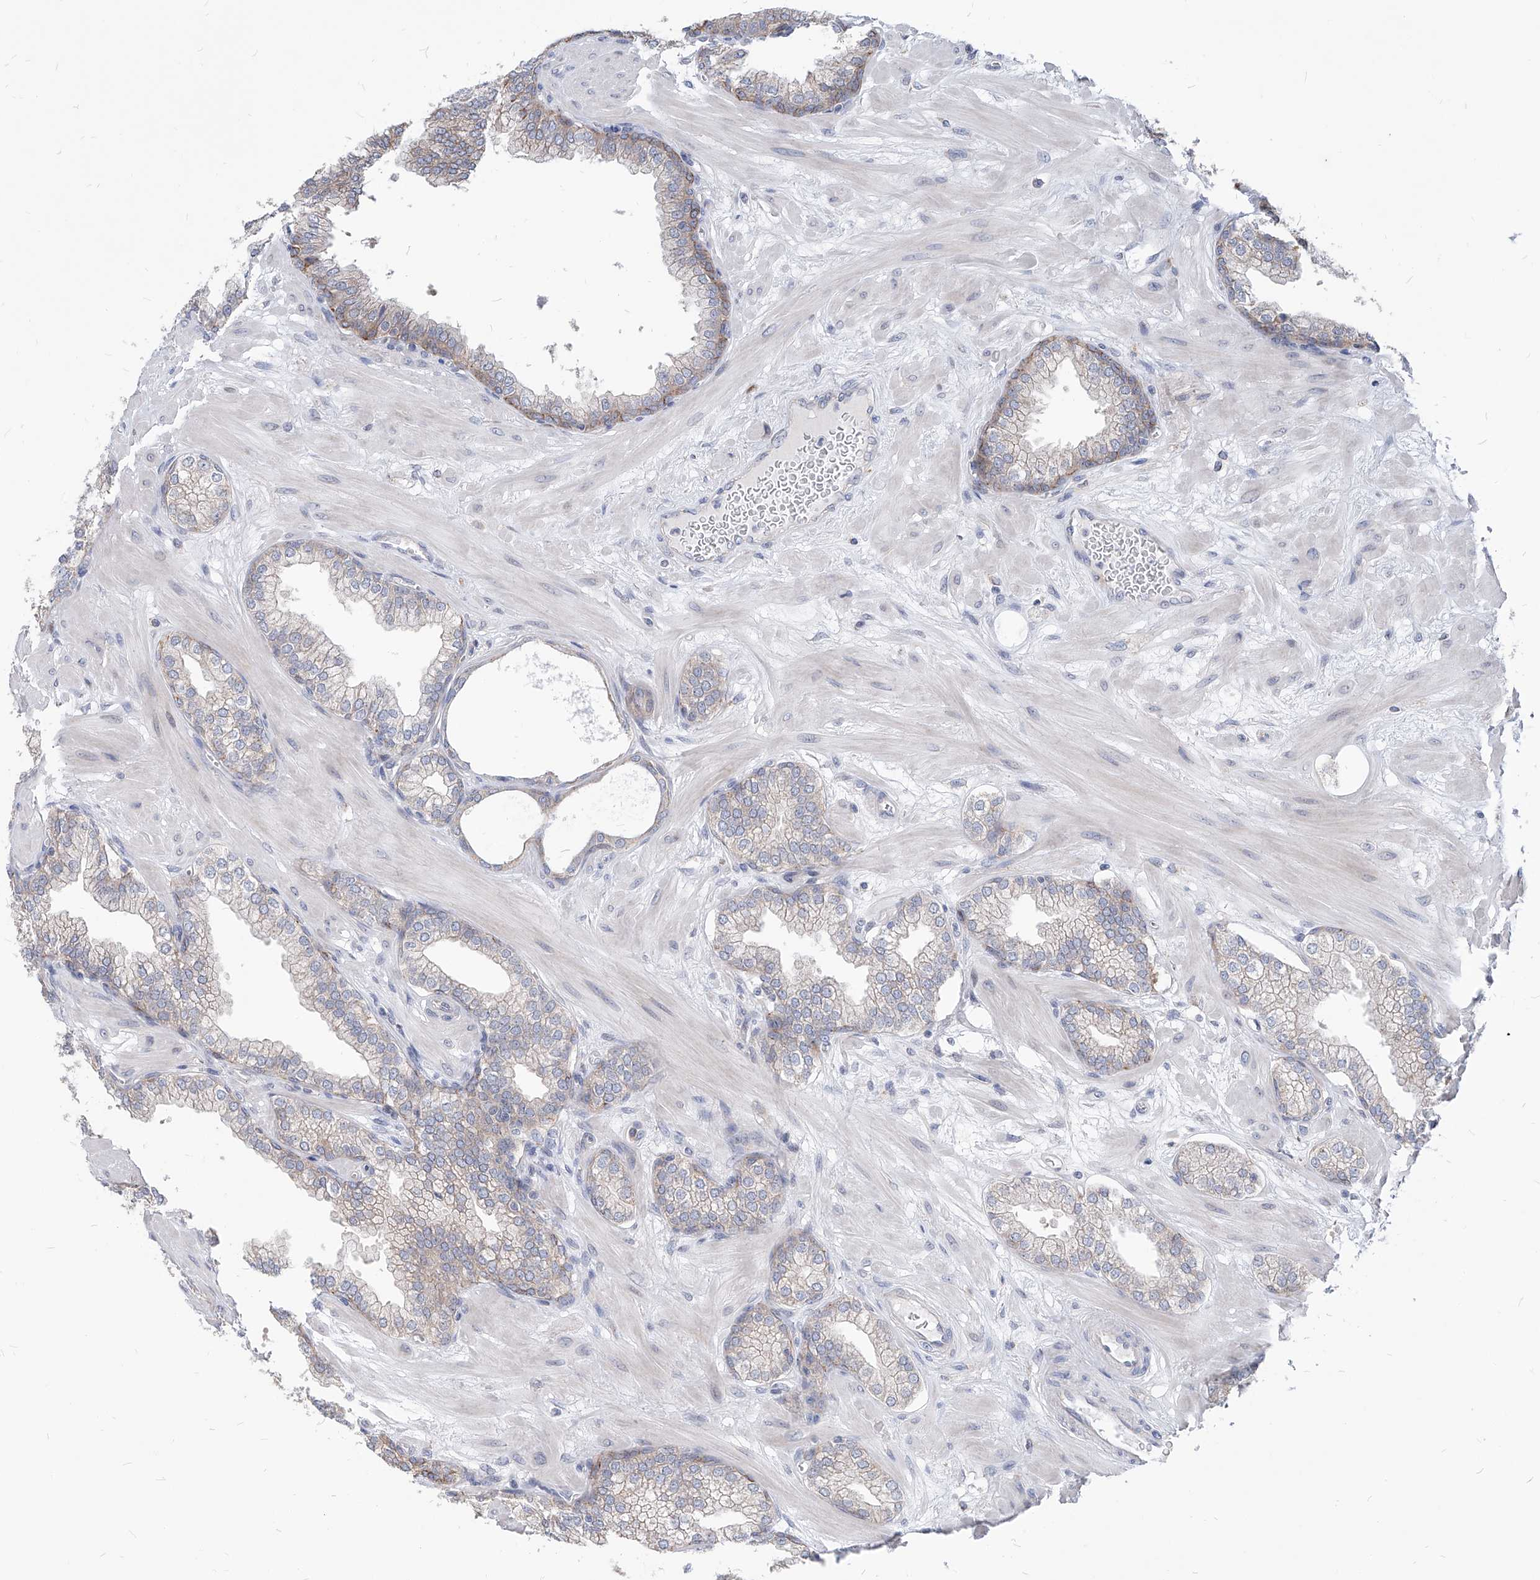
{"staining": {"intensity": "moderate", "quantity": "<25%", "location": "cytoplasmic/membranous"}, "tissue": "prostate", "cell_type": "Glandular cells", "image_type": "normal", "snomed": [{"axis": "morphology", "description": "Normal tissue, NOS"}, {"axis": "morphology", "description": "Urothelial carcinoma, Low grade"}, {"axis": "topography", "description": "Urinary bladder"}, {"axis": "topography", "description": "Prostate"}], "caption": "Immunohistochemical staining of unremarkable prostate displays <25% levels of moderate cytoplasmic/membranous protein positivity in about <25% of glandular cells.", "gene": "AGPS", "patient": {"sex": "male", "age": 60}}